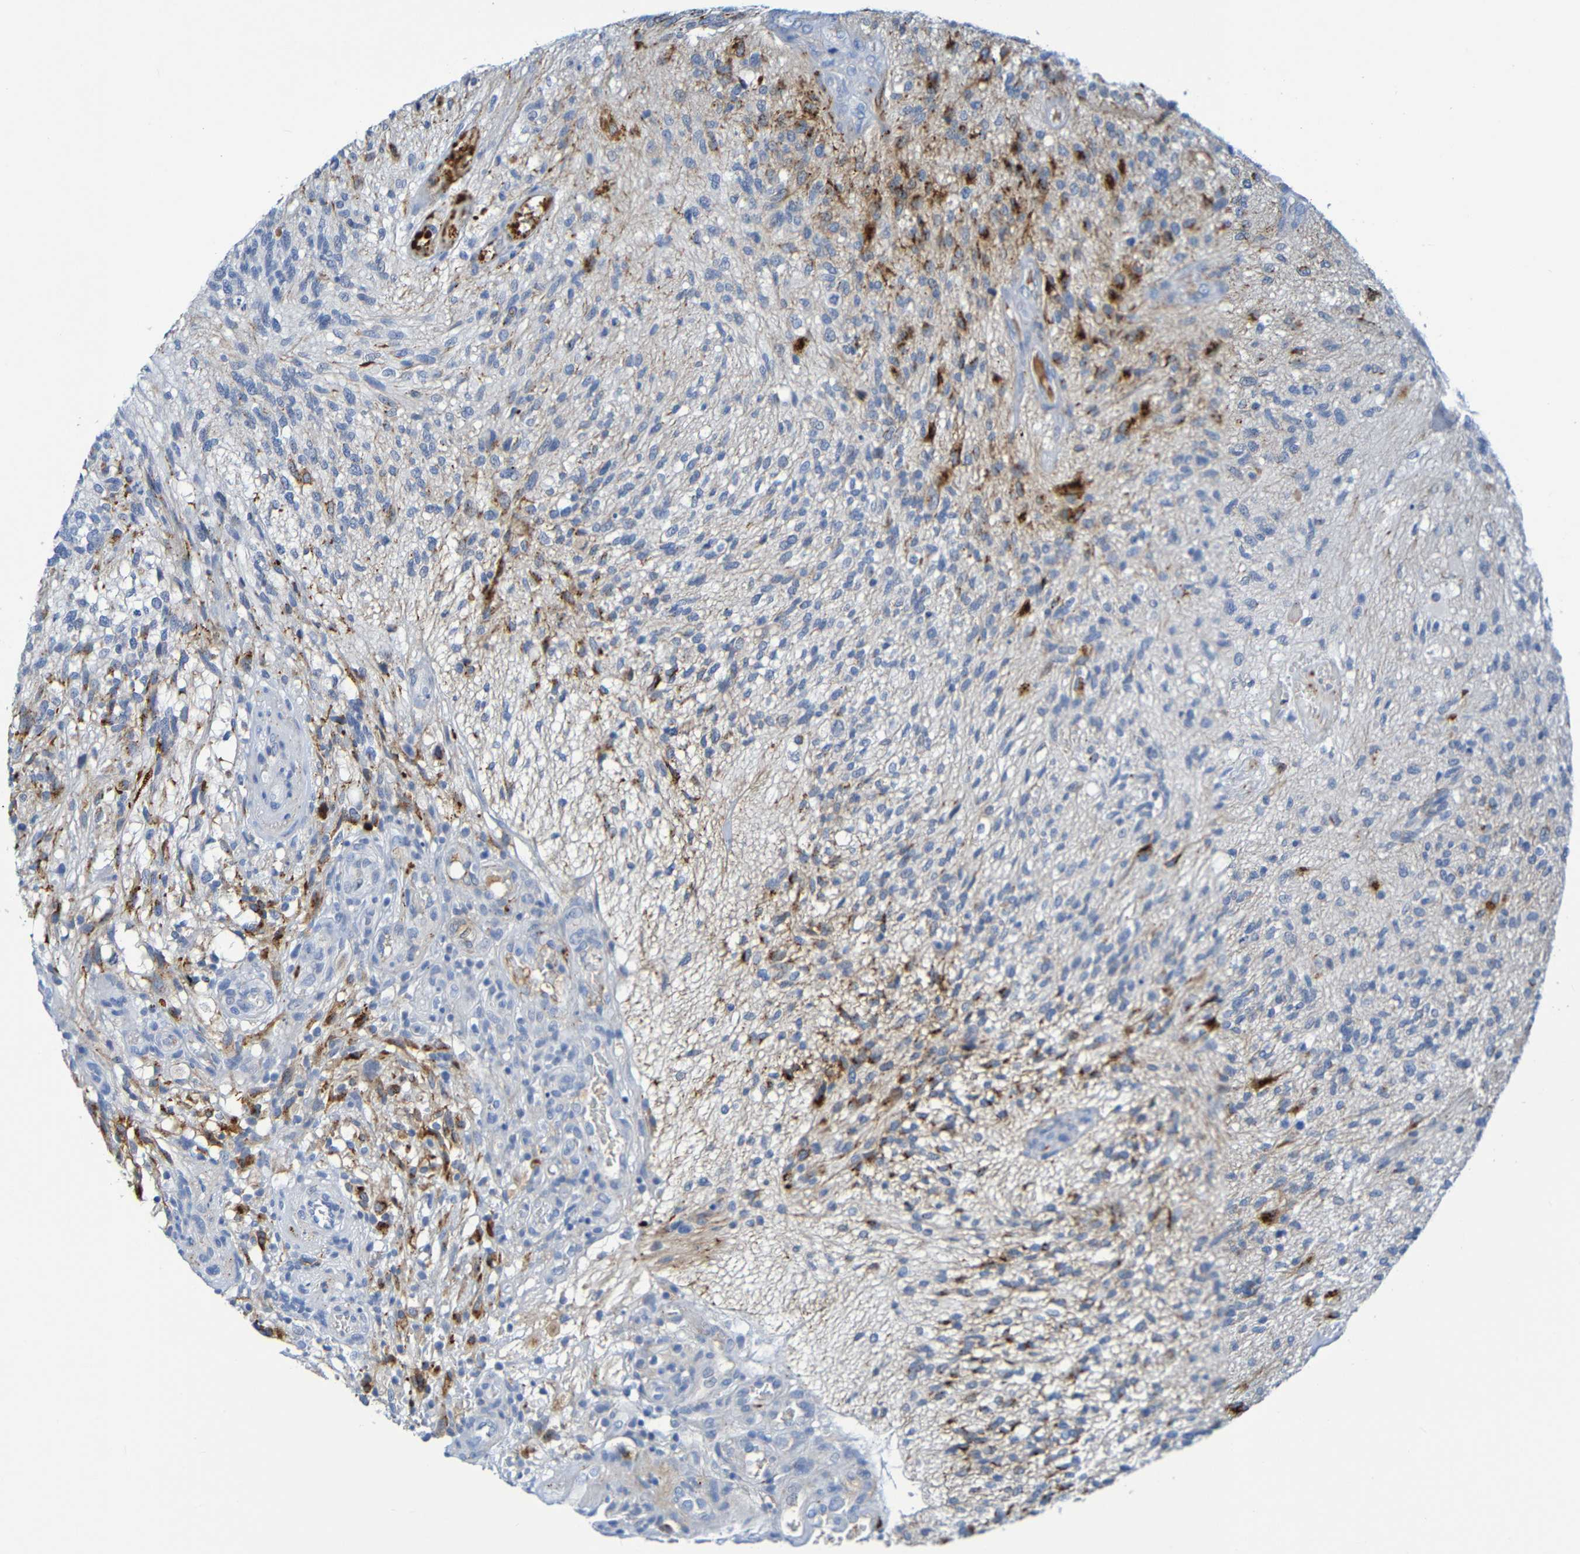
{"staining": {"intensity": "strong", "quantity": "<25%", "location": "cytoplasmic/membranous"}, "tissue": "glioma", "cell_type": "Tumor cells", "image_type": "cancer", "snomed": [{"axis": "morphology", "description": "Normal tissue, NOS"}, {"axis": "morphology", "description": "Glioma, malignant, High grade"}, {"axis": "topography", "description": "Cerebral cortex"}], "caption": "The photomicrograph exhibits immunohistochemical staining of high-grade glioma (malignant). There is strong cytoplasmic/membranous positivity is identified in approximately <25% of tumor cells.", "gene": "IL10", "patient": {"sex": "male", "age": 75}}